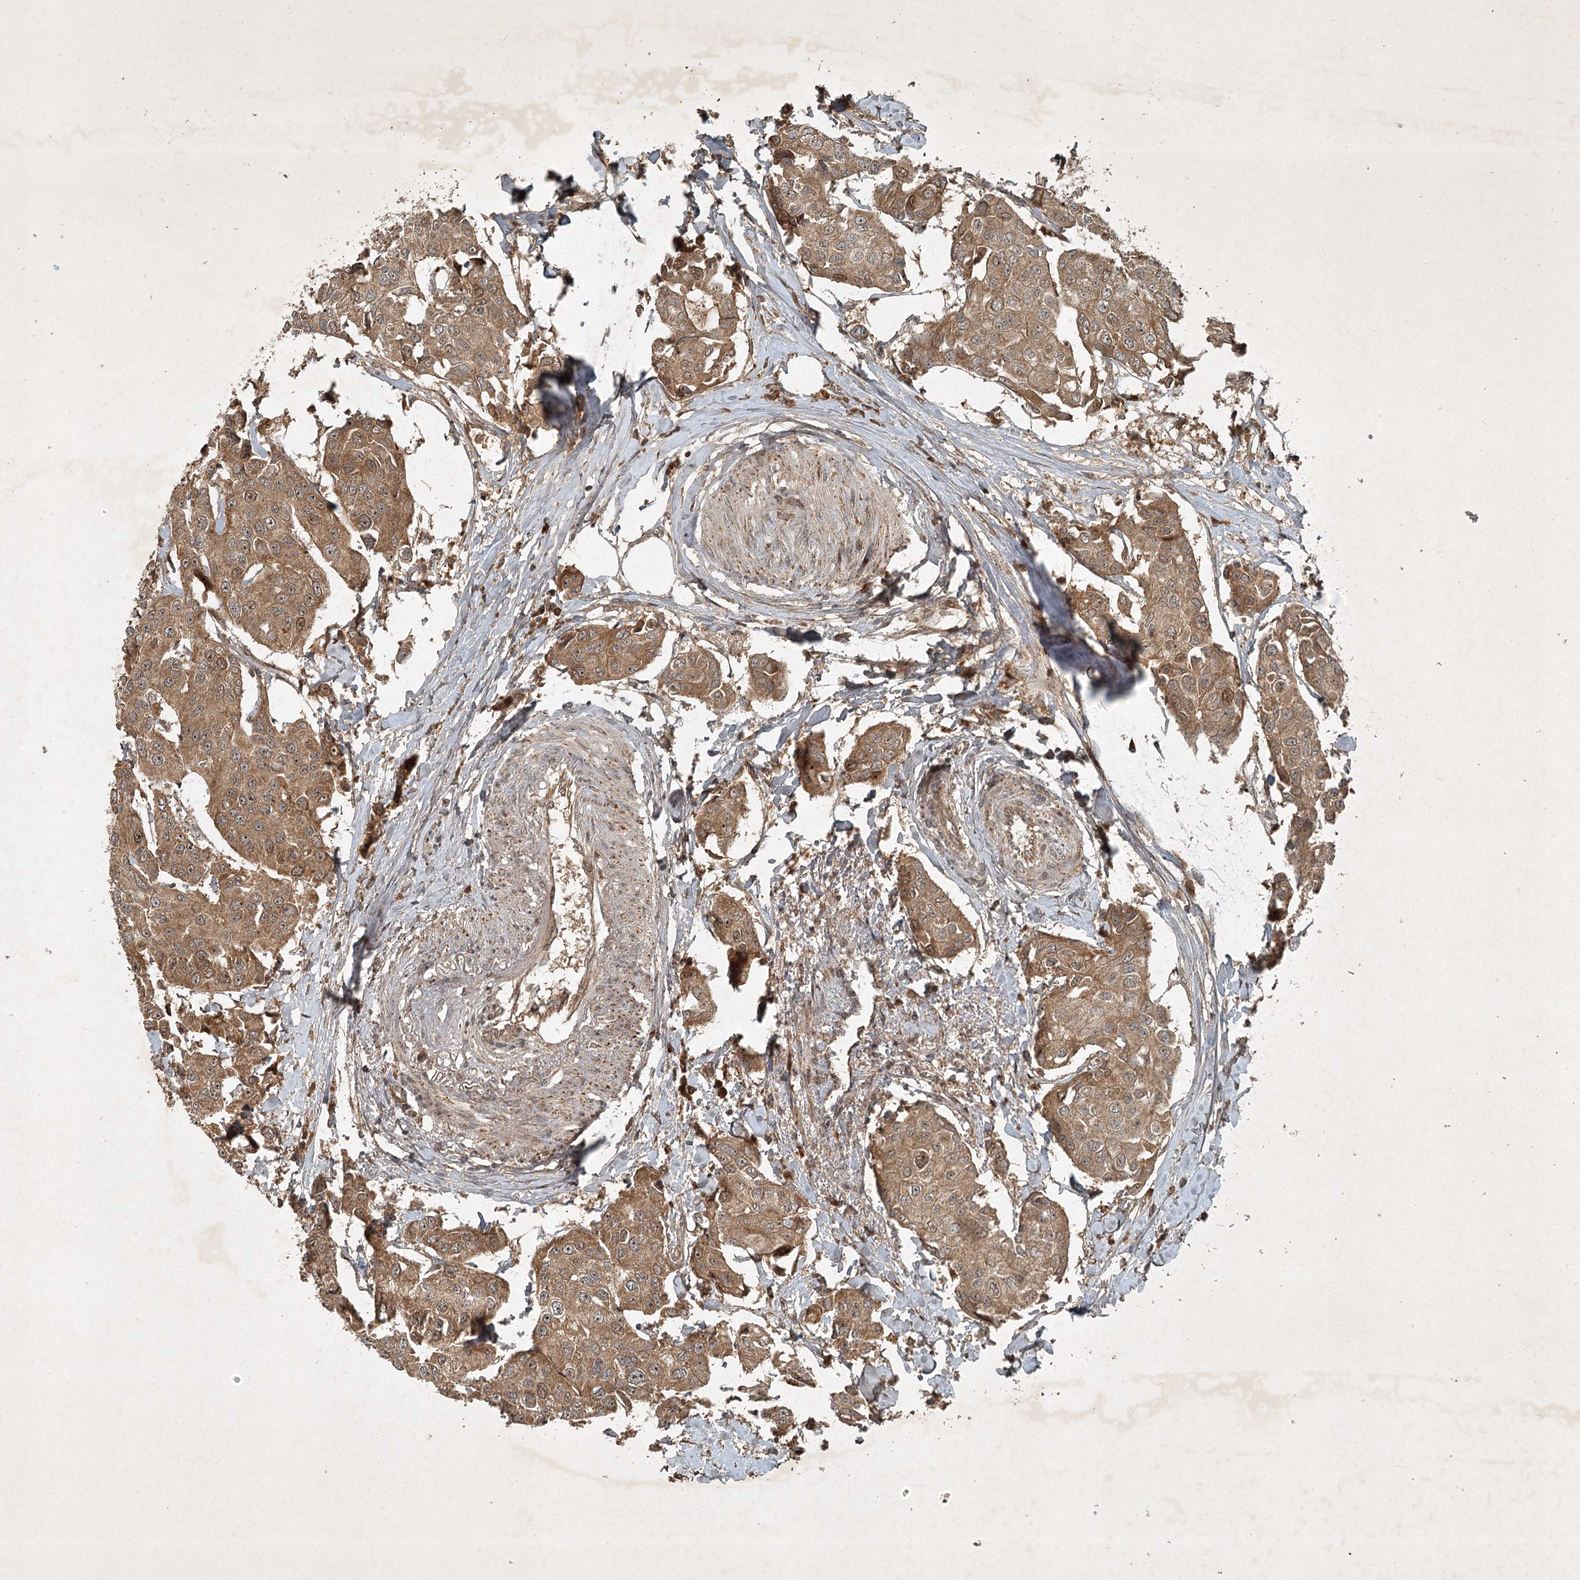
{"staining": {"intensity": "moderate", "quantity": ">75%", "location": "cytoplasmic/membranous"}, "tissue": "breast cancer", "cell_type": "Tumor cells", "image_type": "cancer", "snomed": [{"axis": "morphology", "description": "Duct carcinoma"}, {"axis": "topography", "description": "Breast"}], "caption": "Immunohistochemistry (IHC) staining of intraductal carcinoma (breast), which shows medium levels of moderate cytoplasmic/membranous staining in approximately >75% of tumor cells indicating moderate cytoplasmic/membranous protein expression. The staining was performed using DAB (brown) for protein detection and nuclei were counterstained in hematoxylin (blue).", "gene": "UNC93A", "patient": {"sex": "female", "age": 80}}